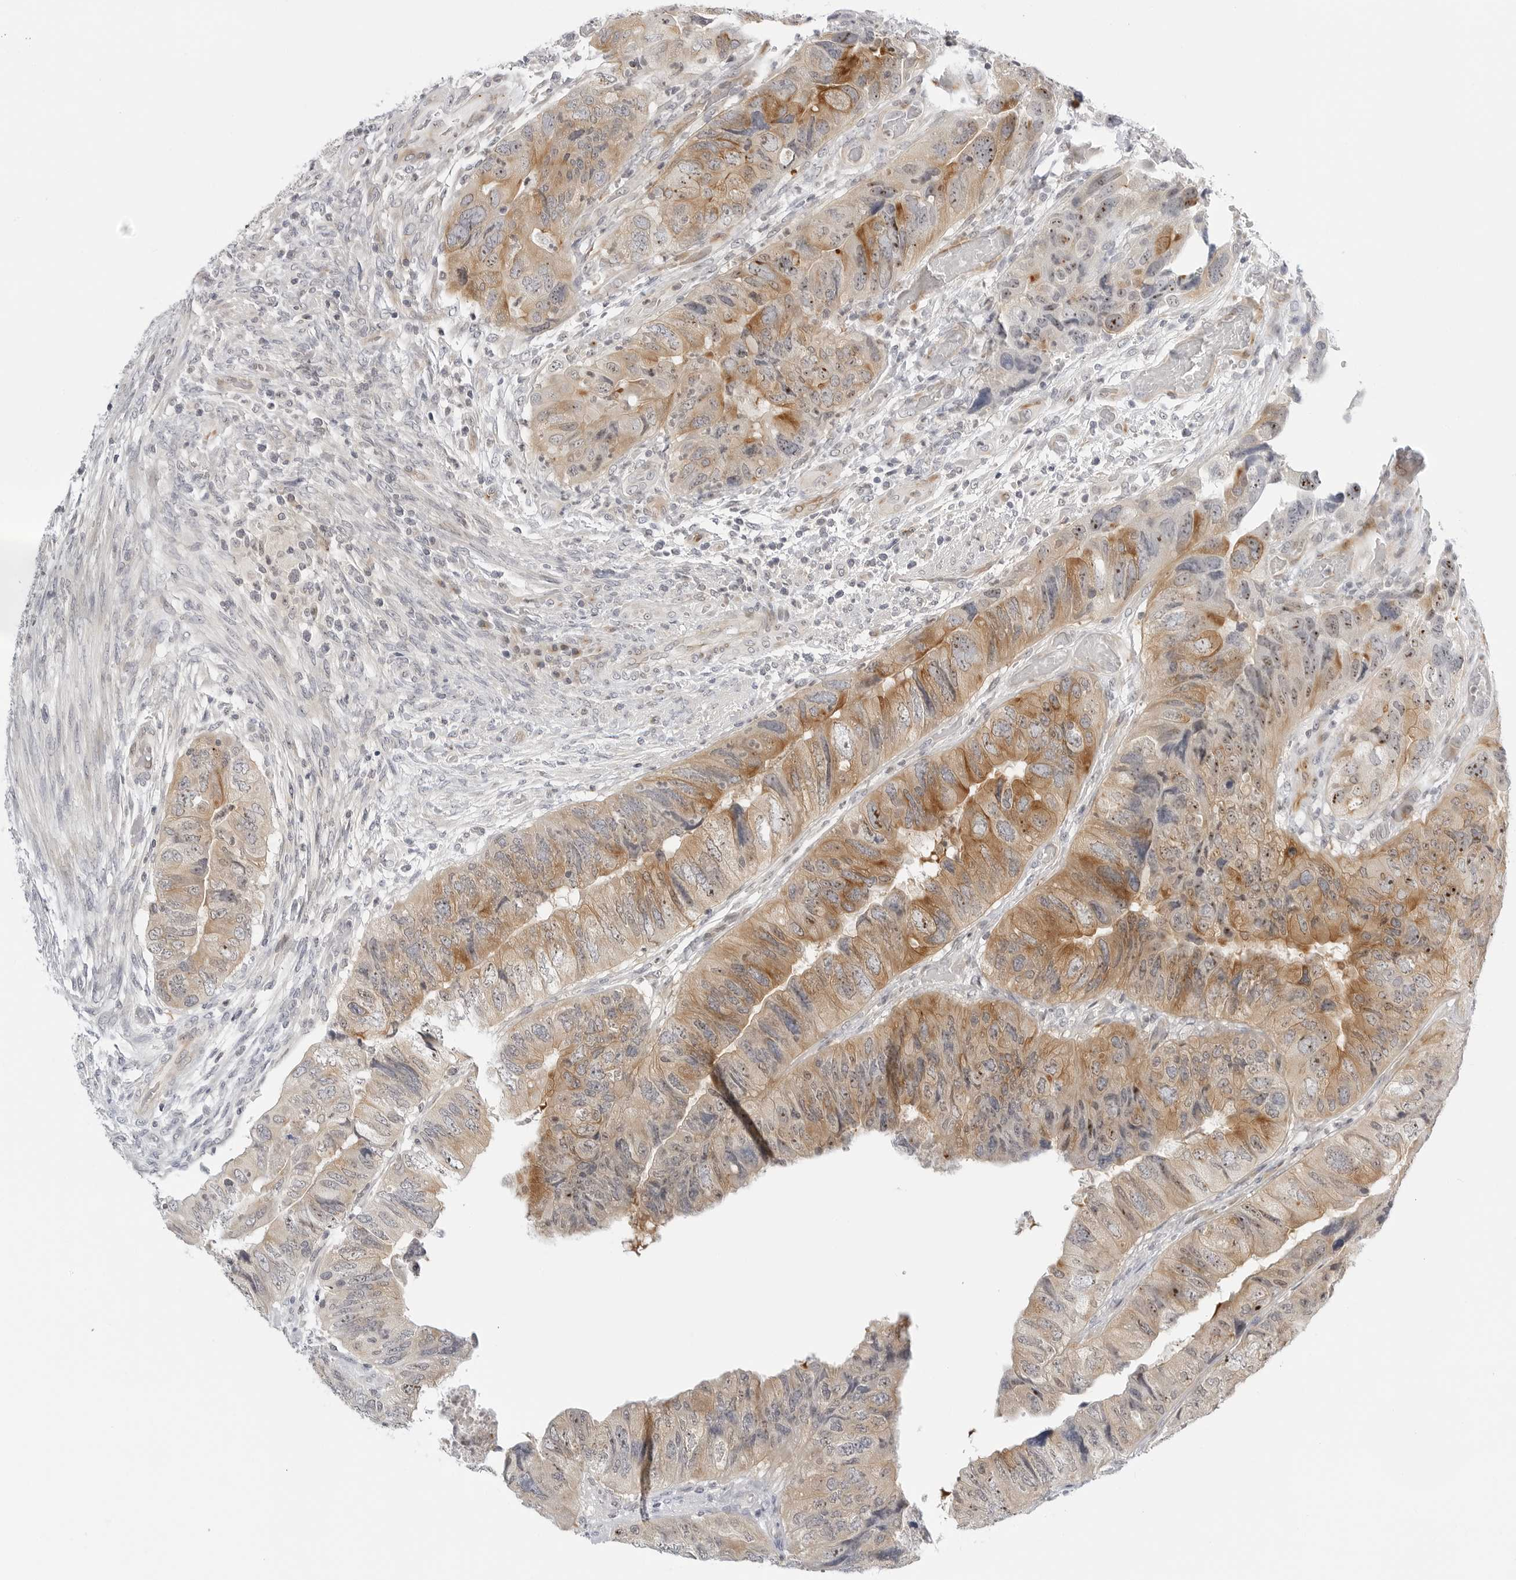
{"staining": {"intensity": "moderate", "quantity": ">75%", "location": "cytoplasmic/membranous,nuclear"}, "tissue": "colorectal cancer", "cell_type": "Tumor cells", "image_type": "cancer", "snomed": [{"axis": "morphology", "description": "Adenocarcinoma, NOS"}, {"axis": "topography", "description": "Rectum"}], "caption": "Immunohistochemistry (IHC) (DAB (3,3'-diaminobenzidine)) staining of colorectal cancer demonstrates moderate cytoplasmic/membranous and nuclear protein staining in approximately >75% of tumor cells.", "gene": "MAP2K5", "patient": {"sex": "male", "age": 63}}